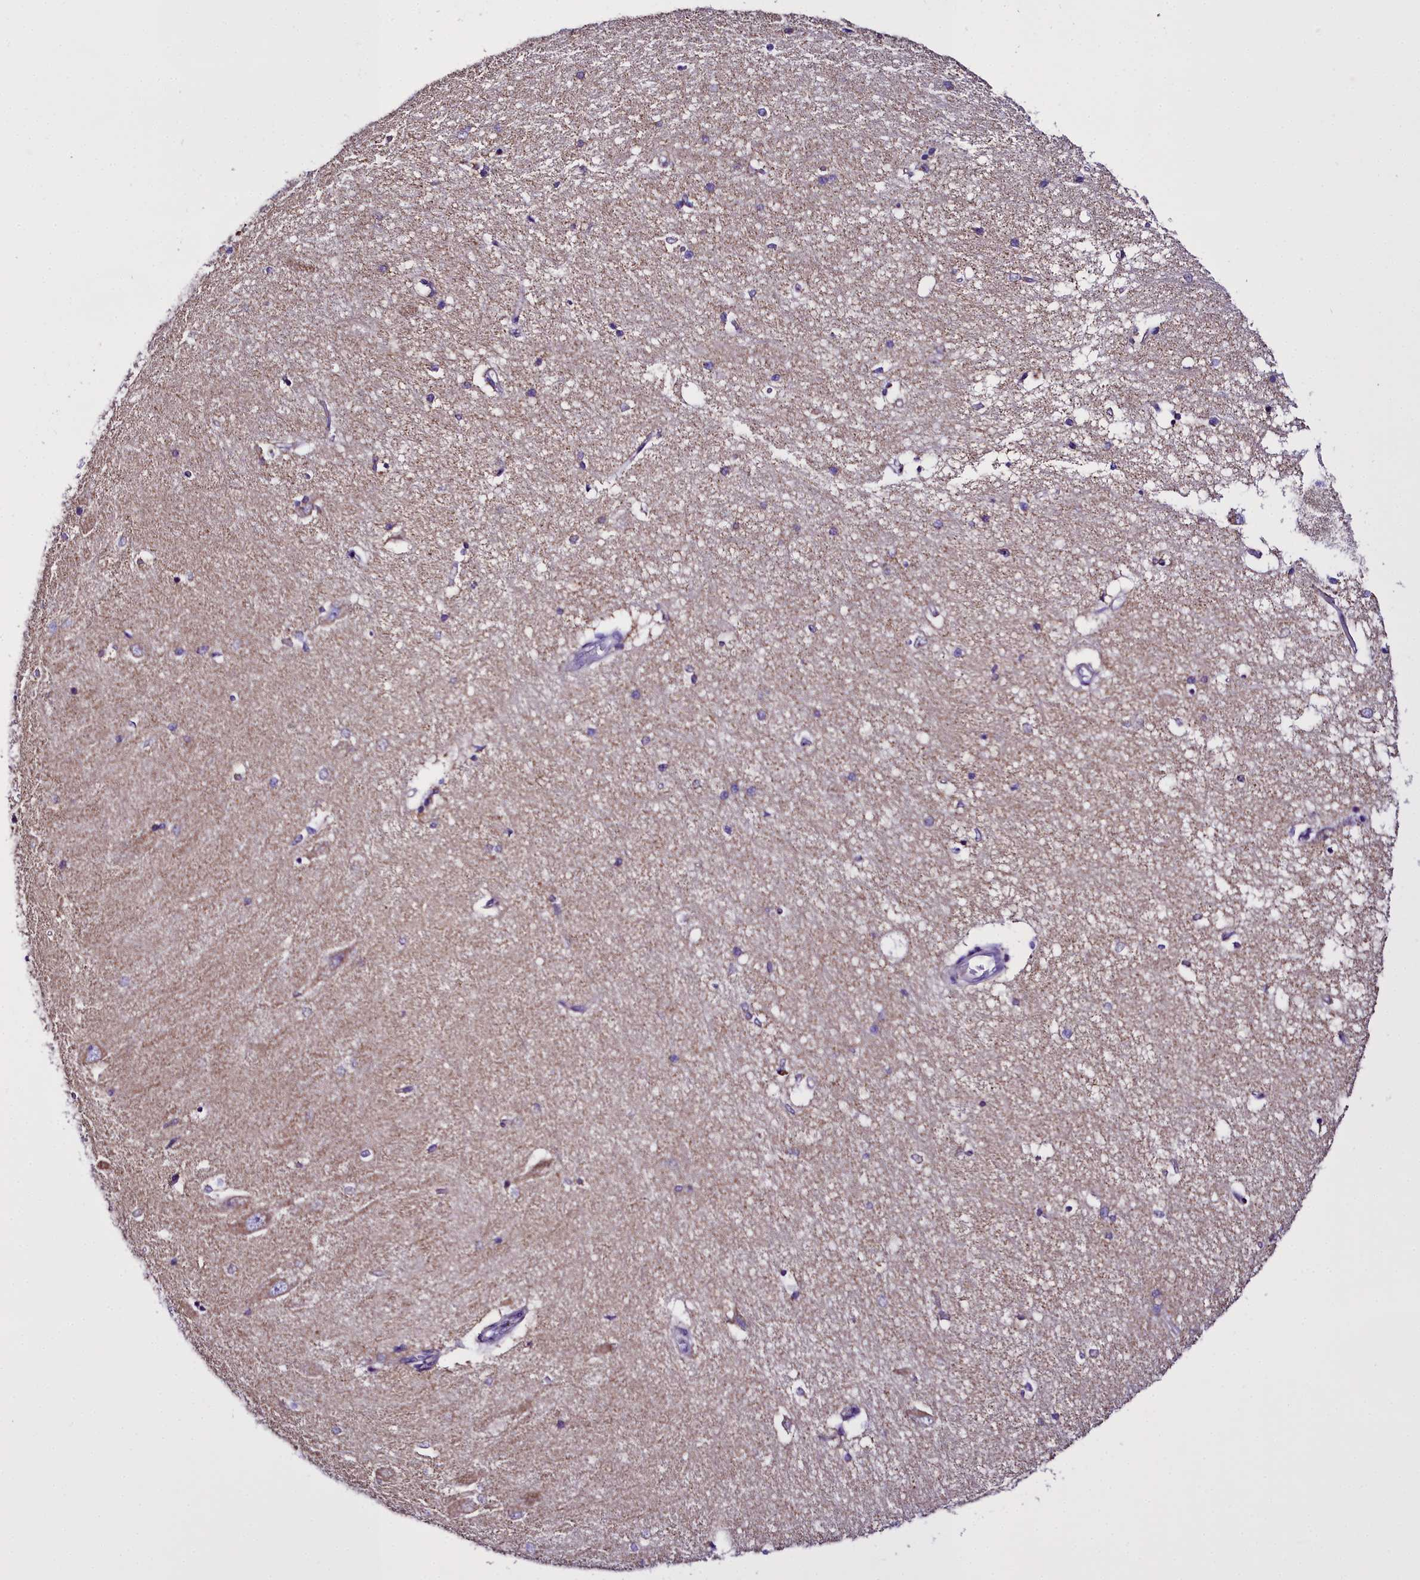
{"staining": {"intensity": "weak", "quantity": "<25%", "location": "cytoplasmic/membranous"}, "tissue": "hippocampus", "cell_type": "Glial cells", "image_type": "normal", "snomed": [{"axis": "morphology", "description": "Normal tissue, NOS"}, {"axis": "topography", "description": "Hippocampus"}], "caption": "The histopathology image shows no significant positivity in glial cells of hippocampus.", "gene": "WDFY3", "patient": {"sex": "male", "age": 45}}